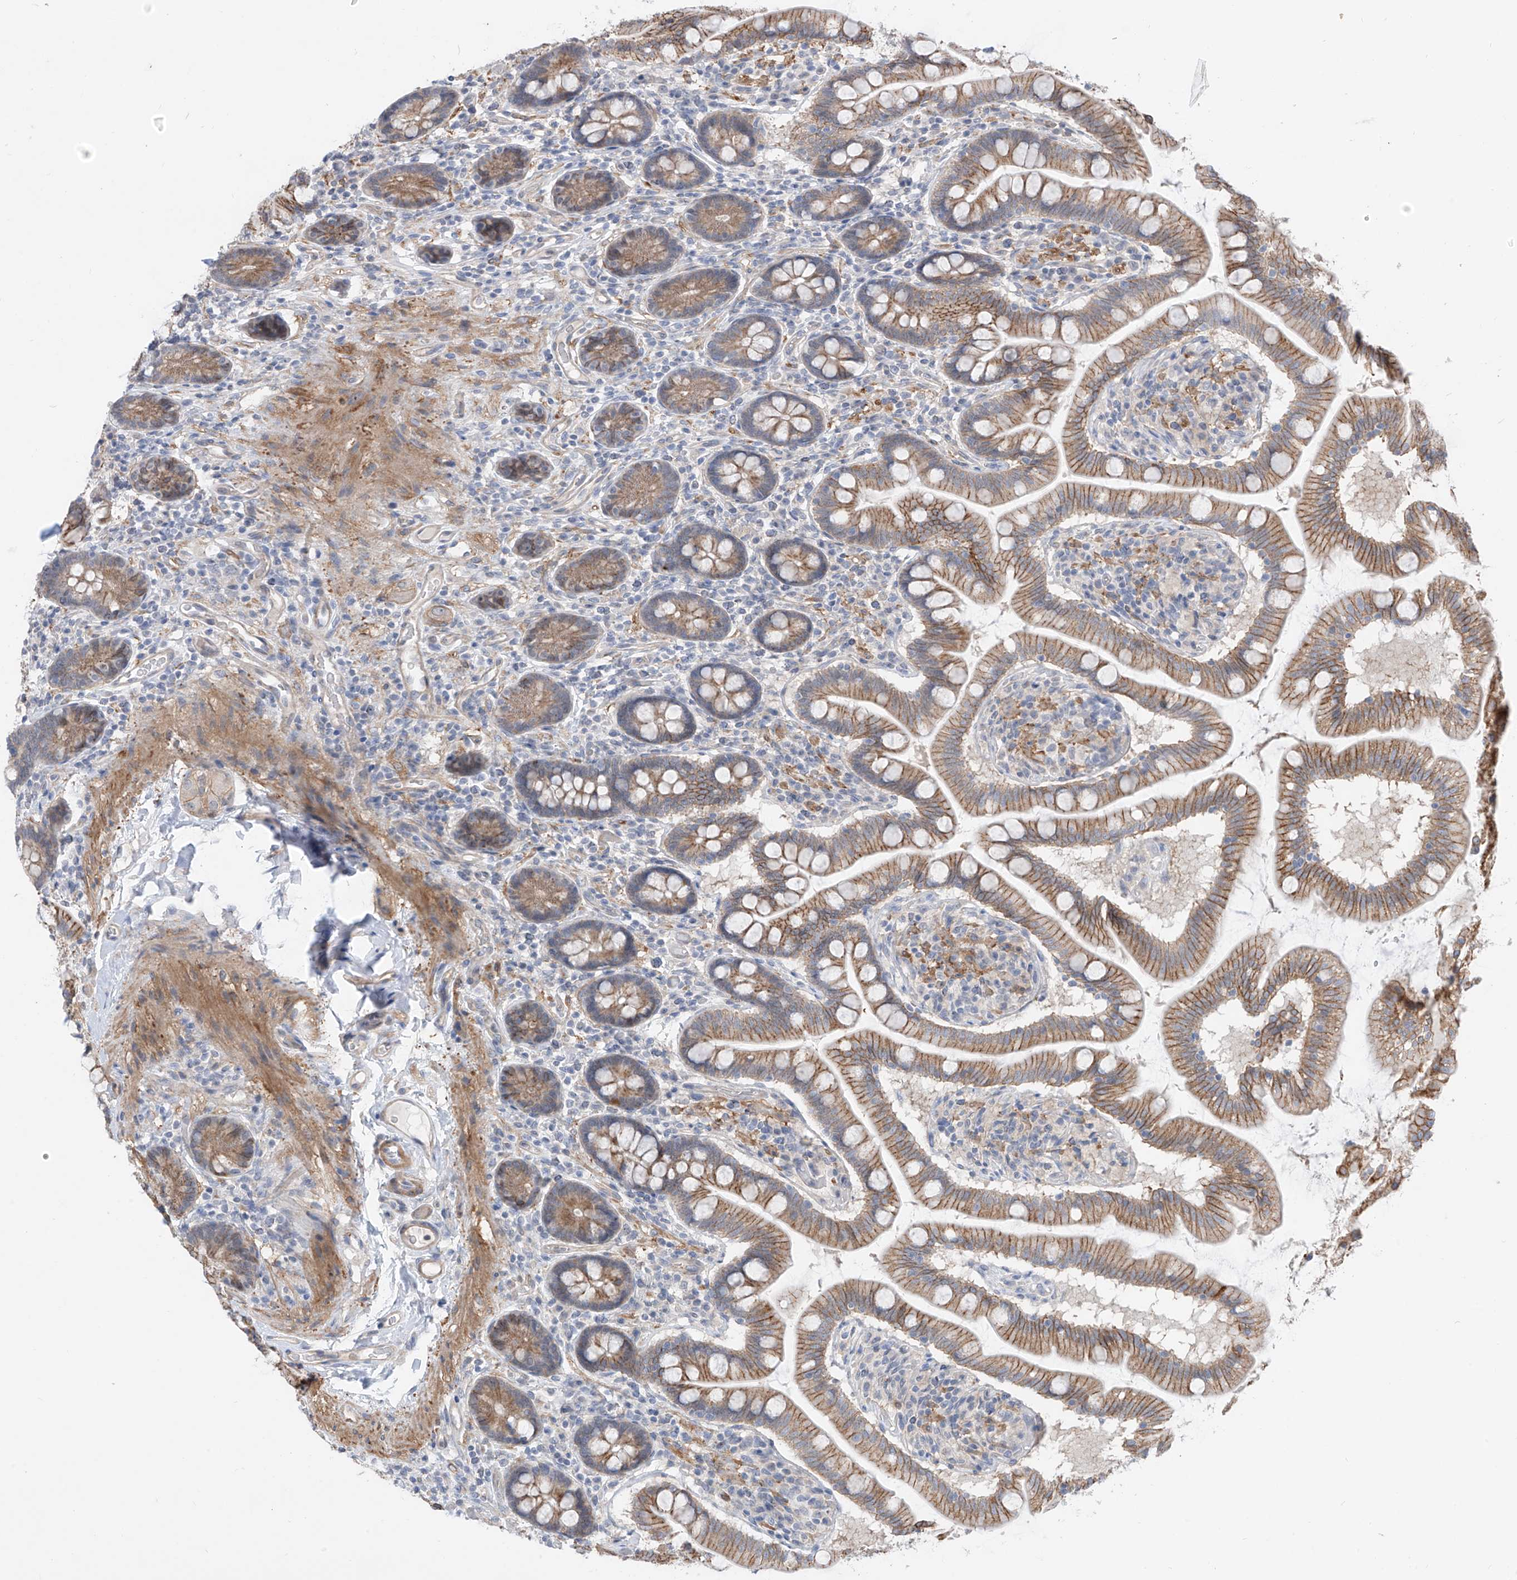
{"staining": {"intensity": "moderate", "quantity": ">75%", "location": "cytoplasmic/membranous"}, "tissue": "small intestine", "cell_type": "Glandular cells", "image_type": "normal", "snomed": [{"axis": "morphology", "description": "Normal tissue, NOS"}, {"axis": "topography", "description": "Small intestine"}], "caption": "Immunohistochemistry (IHC) of benign small intestine shows medium levels of moderate cytoplasmic/membranous positivity in approximately >75% of glandular cells. (IHC, brightfield microscopy, high magnification).", "gene": "ABLIM2", "patient": {"sex": "female", "age": 64}}